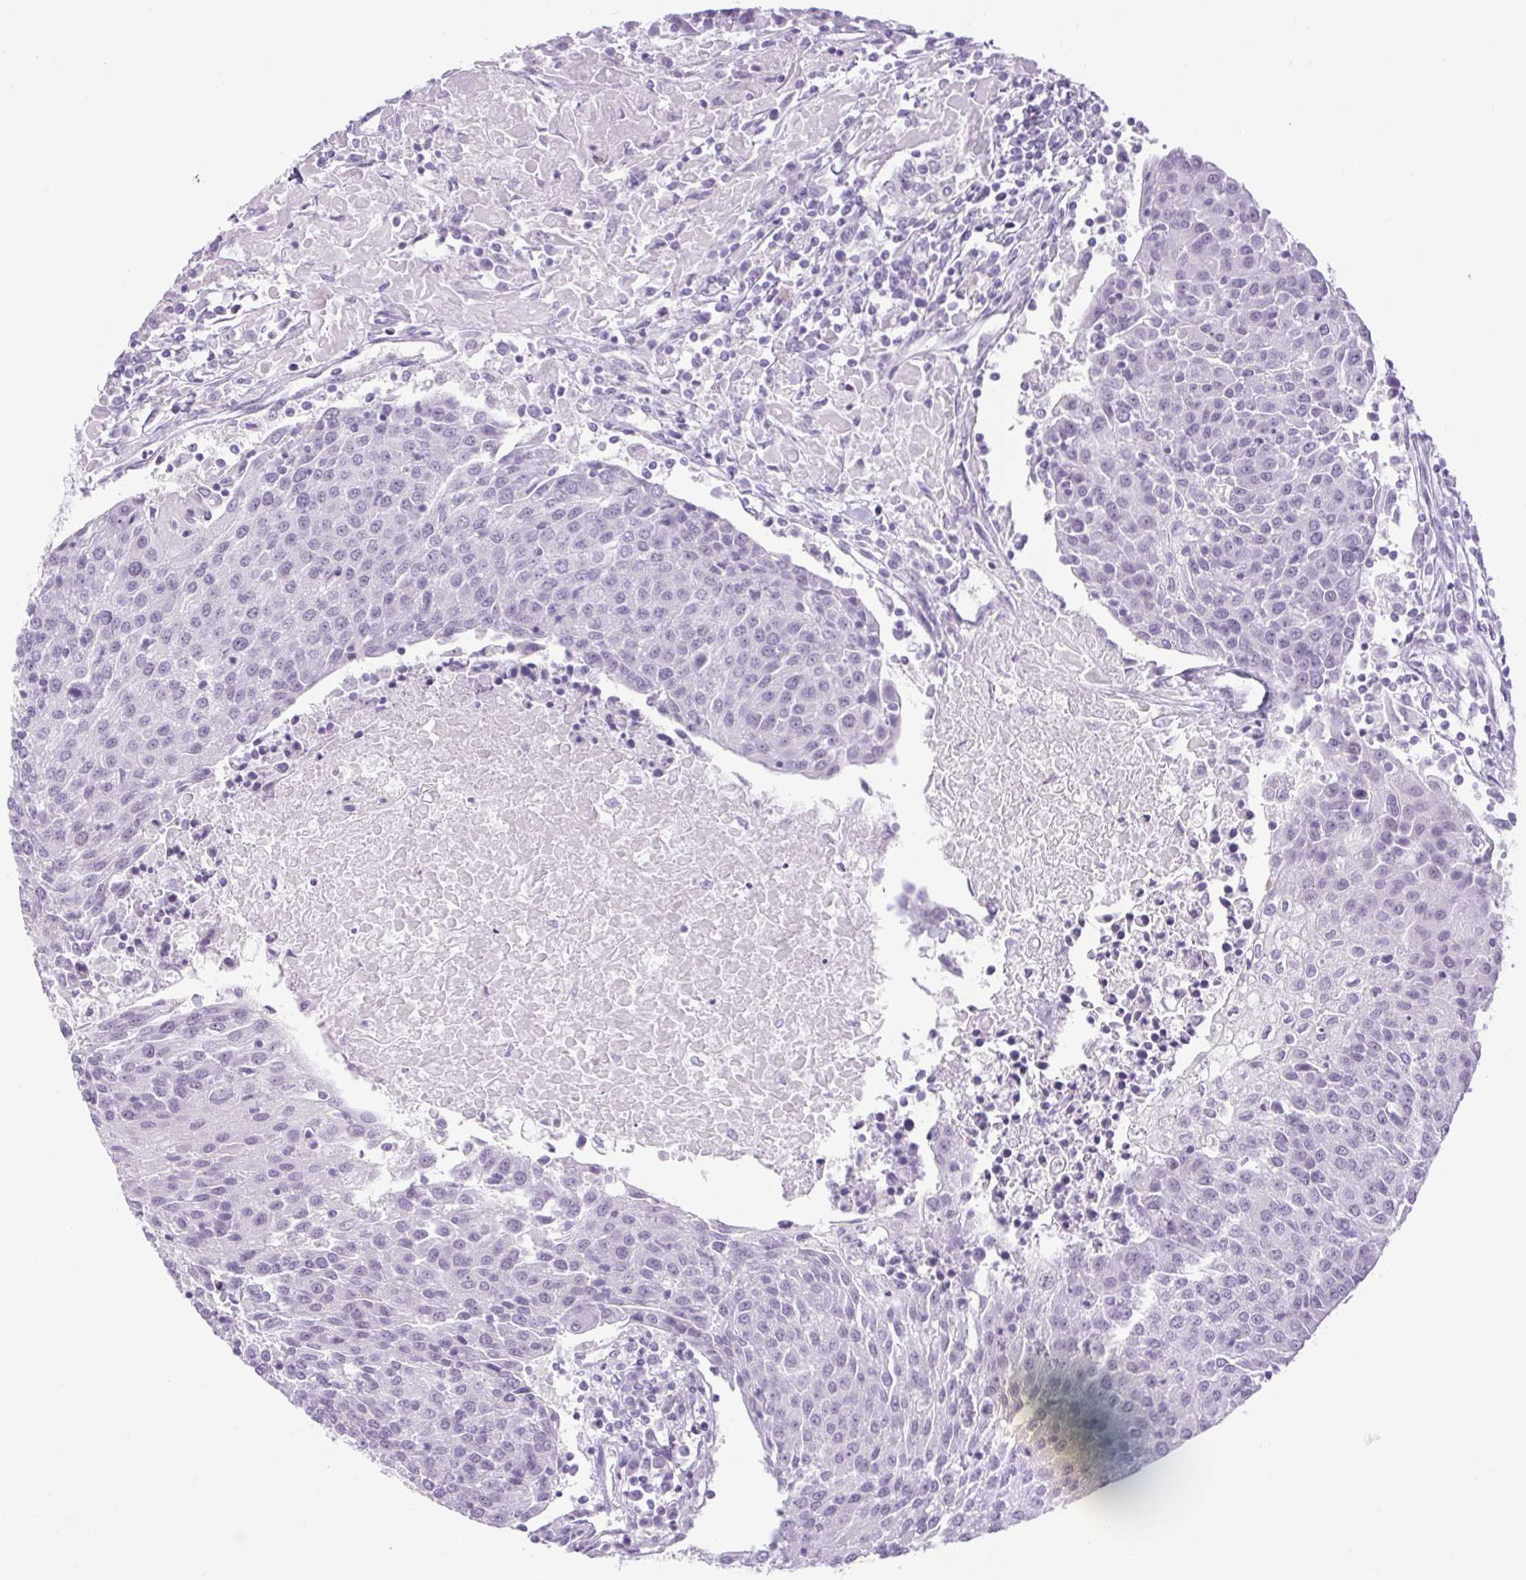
{"staining": {"intensity": "negative", "quantity": "none", "location": "none"}, "tissue": "urothelial cancer", "cell_type": "Tumor cells", "image_type": "cancer", "snomed": [{"axis": "morphology", "description": "Urothelial carcinoma, High grade"}, {"axis": "topography", "description": "Urinary bladder"}], "caption": "Urothelial carcinoma (high-grade) was stained to show a protein in brown. There is no significant positivity in tumor cells.", "gene": "BCAS1", "patient": {"sex": "female", "age": 85}}